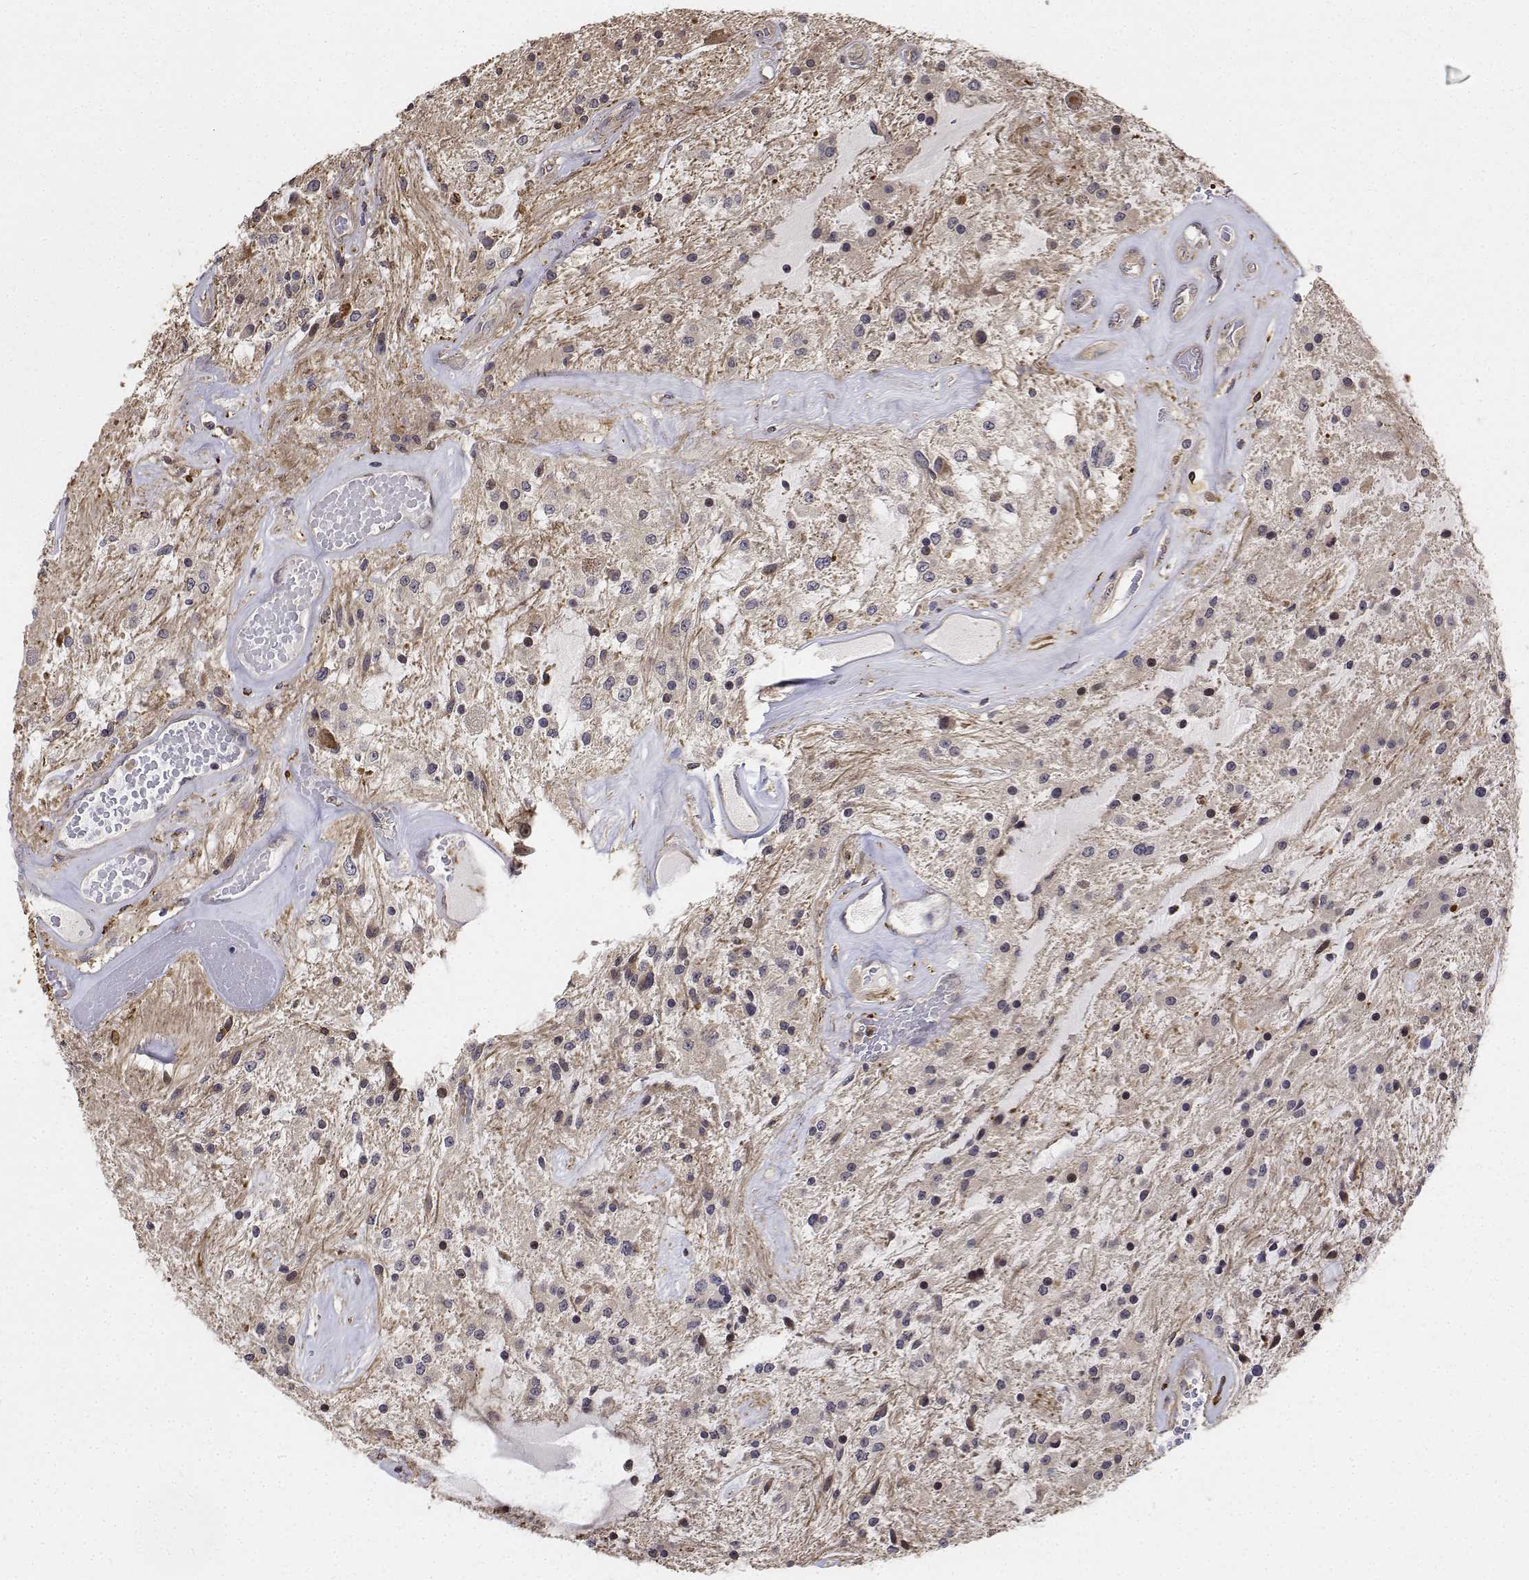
{"staining": {"intensity": "negative", "quantity": "none", "location": "none"}, "tissue": "glioma", "cell_type": "Tumor cells", "image_type": "cancer", "snomed": [{"axis": "morphology", "description": "Glioma, malignant, Low grade"}, {"axis": "topography", "description": "Cerebellum"}], "caption": "A micrograph of glioma stained for a protein reveals no brown staining in tumor cells.", "gene": "PCID2", "patient": {"sex": "female", "age": 14}}